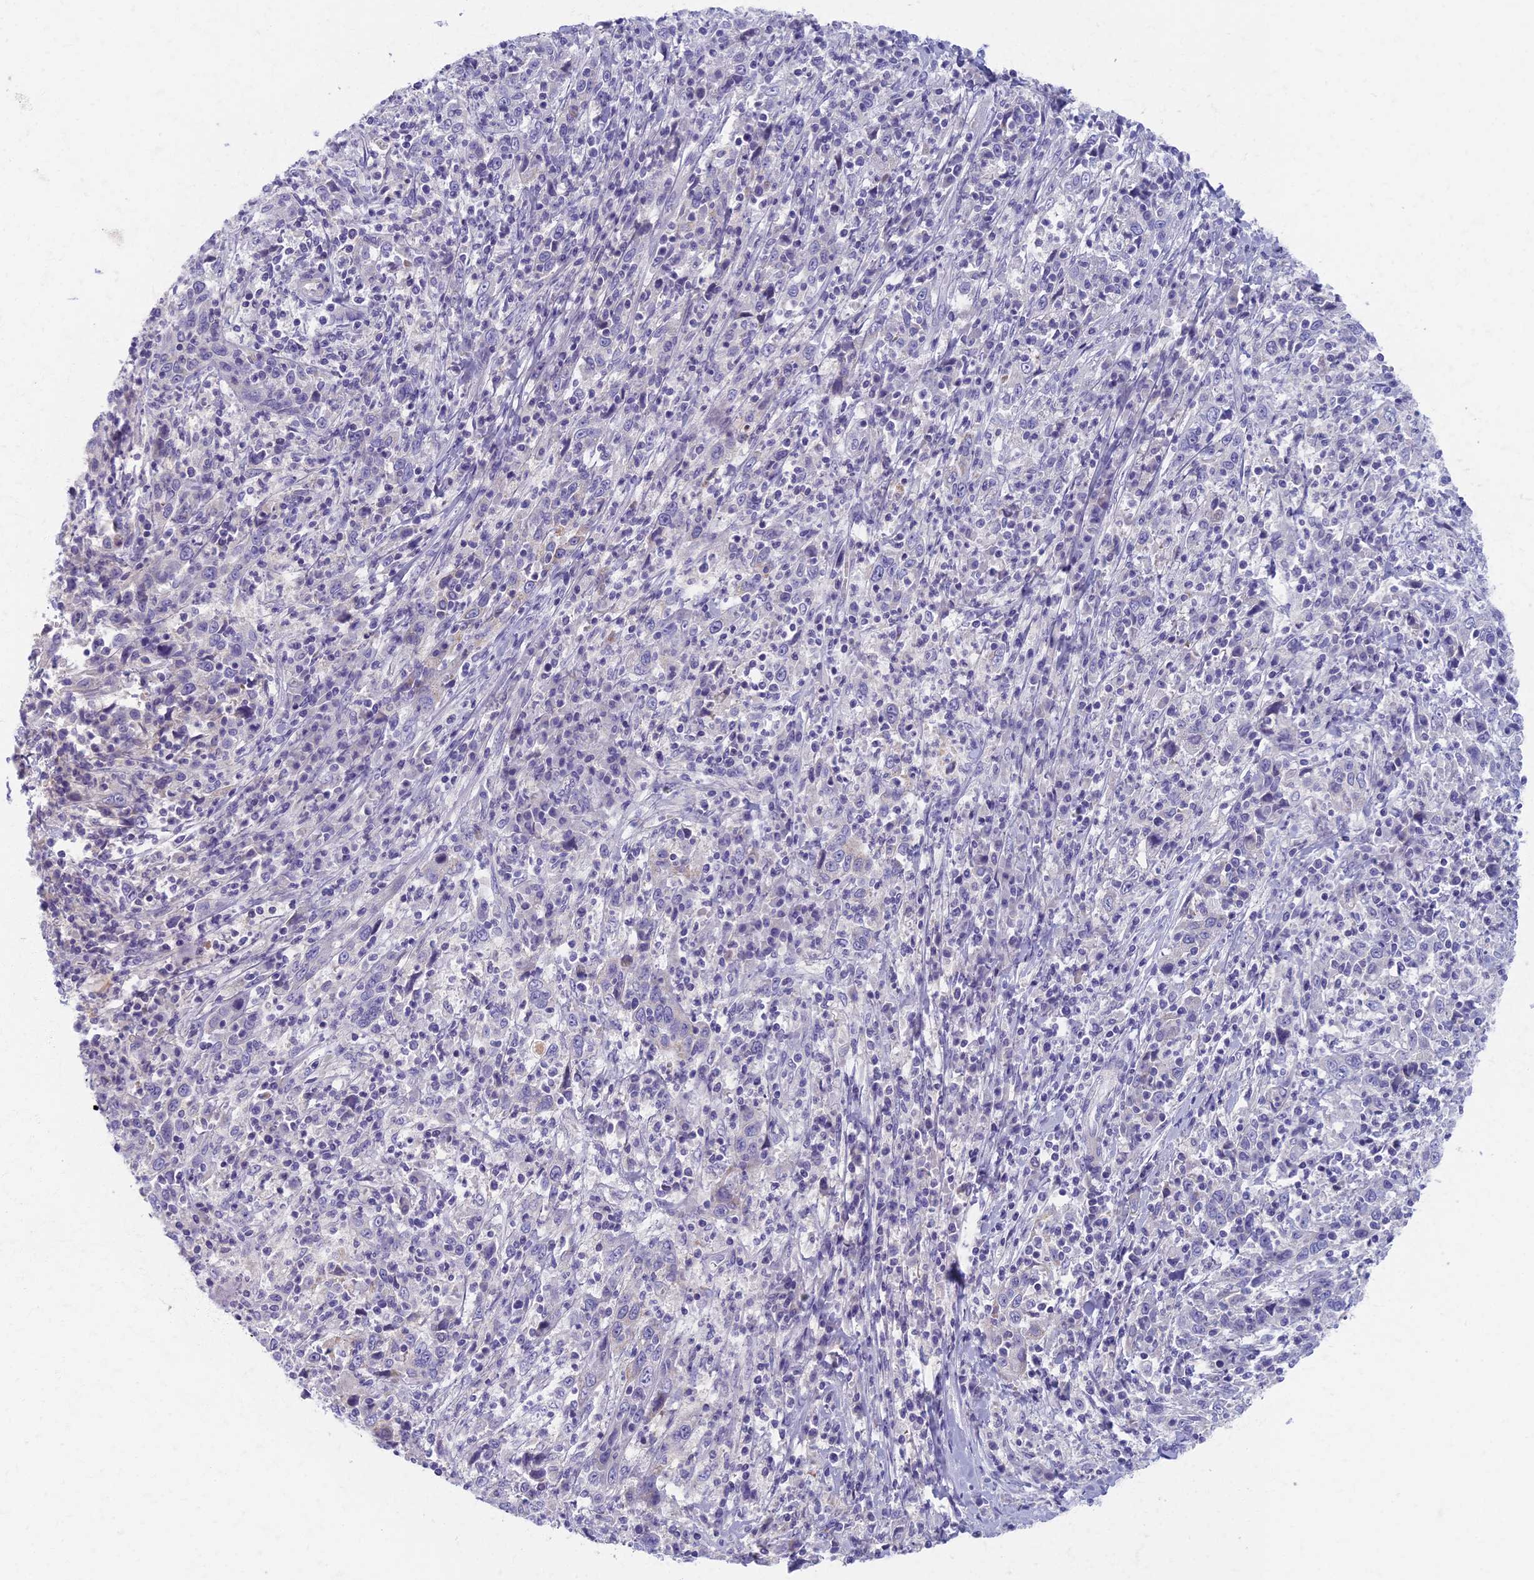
{"staining": {"intensity": "negative", "quantity": "none", "location": "none"}, "tissue": "cervical cancer", "cell_type": "Tumor cells", "image_type": "cancer", "snomed": [{"axis": "morphology", "description": "Squamous cell carcinoma, NOS"}, {"axis": "topography", "description": "Cervix"}], "caption": "IHC photomicrograph of cervical cancer stained for a protein (brown), which demonstrates no staining in tumor cells.", "gene": "AP4E1", "patient": {"sex": "female", "age": 46}}